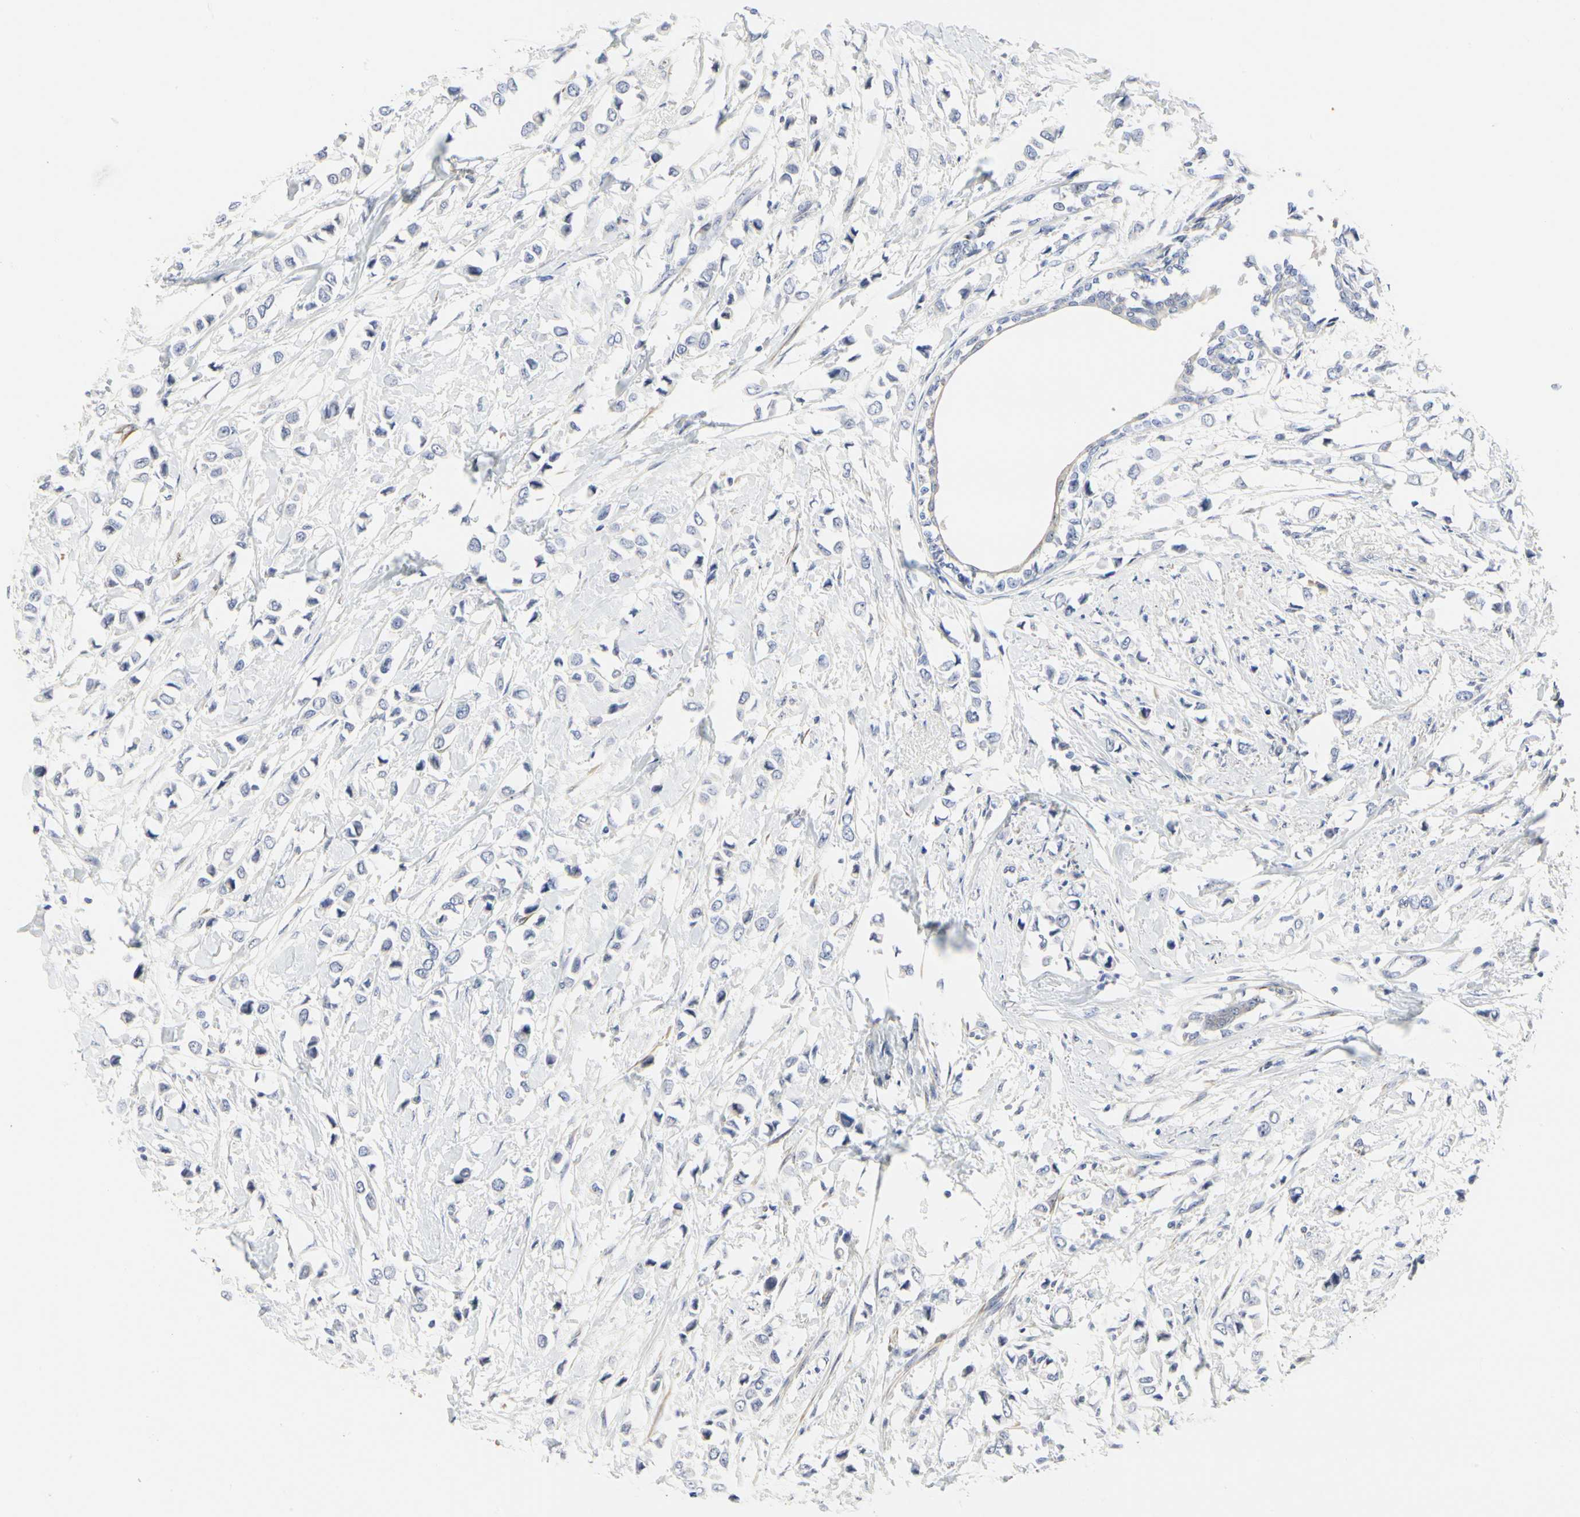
{"staining": {"intensity": "negative", "quantity": "none", "location": "none"}, "tissue": "breast cancer", "cell_type": "Tumor cells", "image_type": "cancer", "snomed": [{"axis": "morphology", "description": "Lobular carcinoma"}, {"axis": "topography", "description": "Breast"}], "caption": "Immunohistochemistry (IHC) image of lobular carcinoma (breast) stained for a protein (brown), which reveals no staining in tumor cells.", "gene": "SHANK2", "patient": {"sex": "female", "age": 51}}